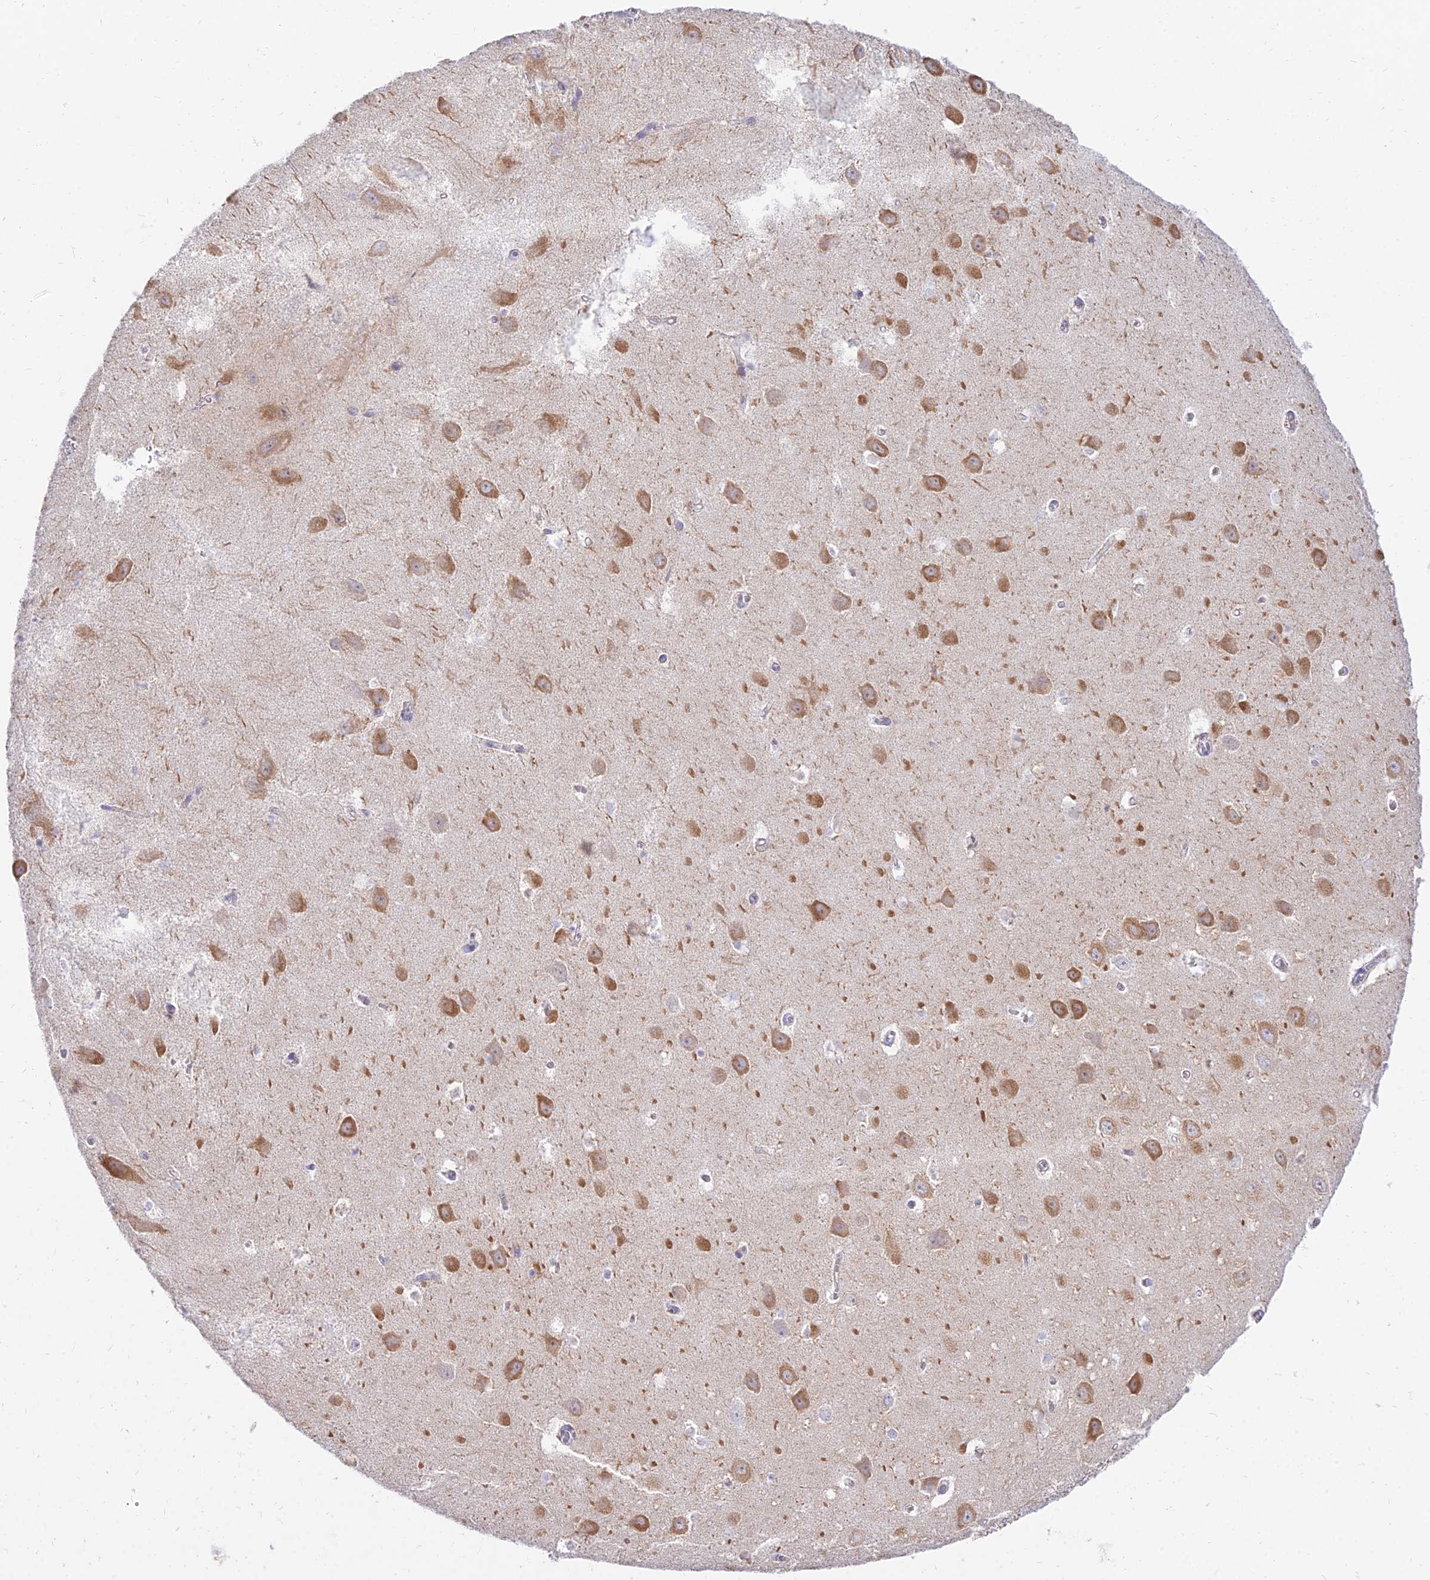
{"staining": {"intensity": "negative", "quantity": "none", "location": "none"}, "tissue": "hippocampus", "cell_type": "Glial cells", "image_type": "normal", "snomed": [{"axis": "morphology", "description": "Normal tissue, NOS"}, {"axis": "topography", "description": "Hippocampus"}], "caption": "Immunohistochemistry (IHC) photomicrograph of benign hippocampus: human hippocampus stained with DAB demonstrates no significant protein staining in glial cells.", "gene": "PKN3", "patient": {"sex": "female", "age": 64}}